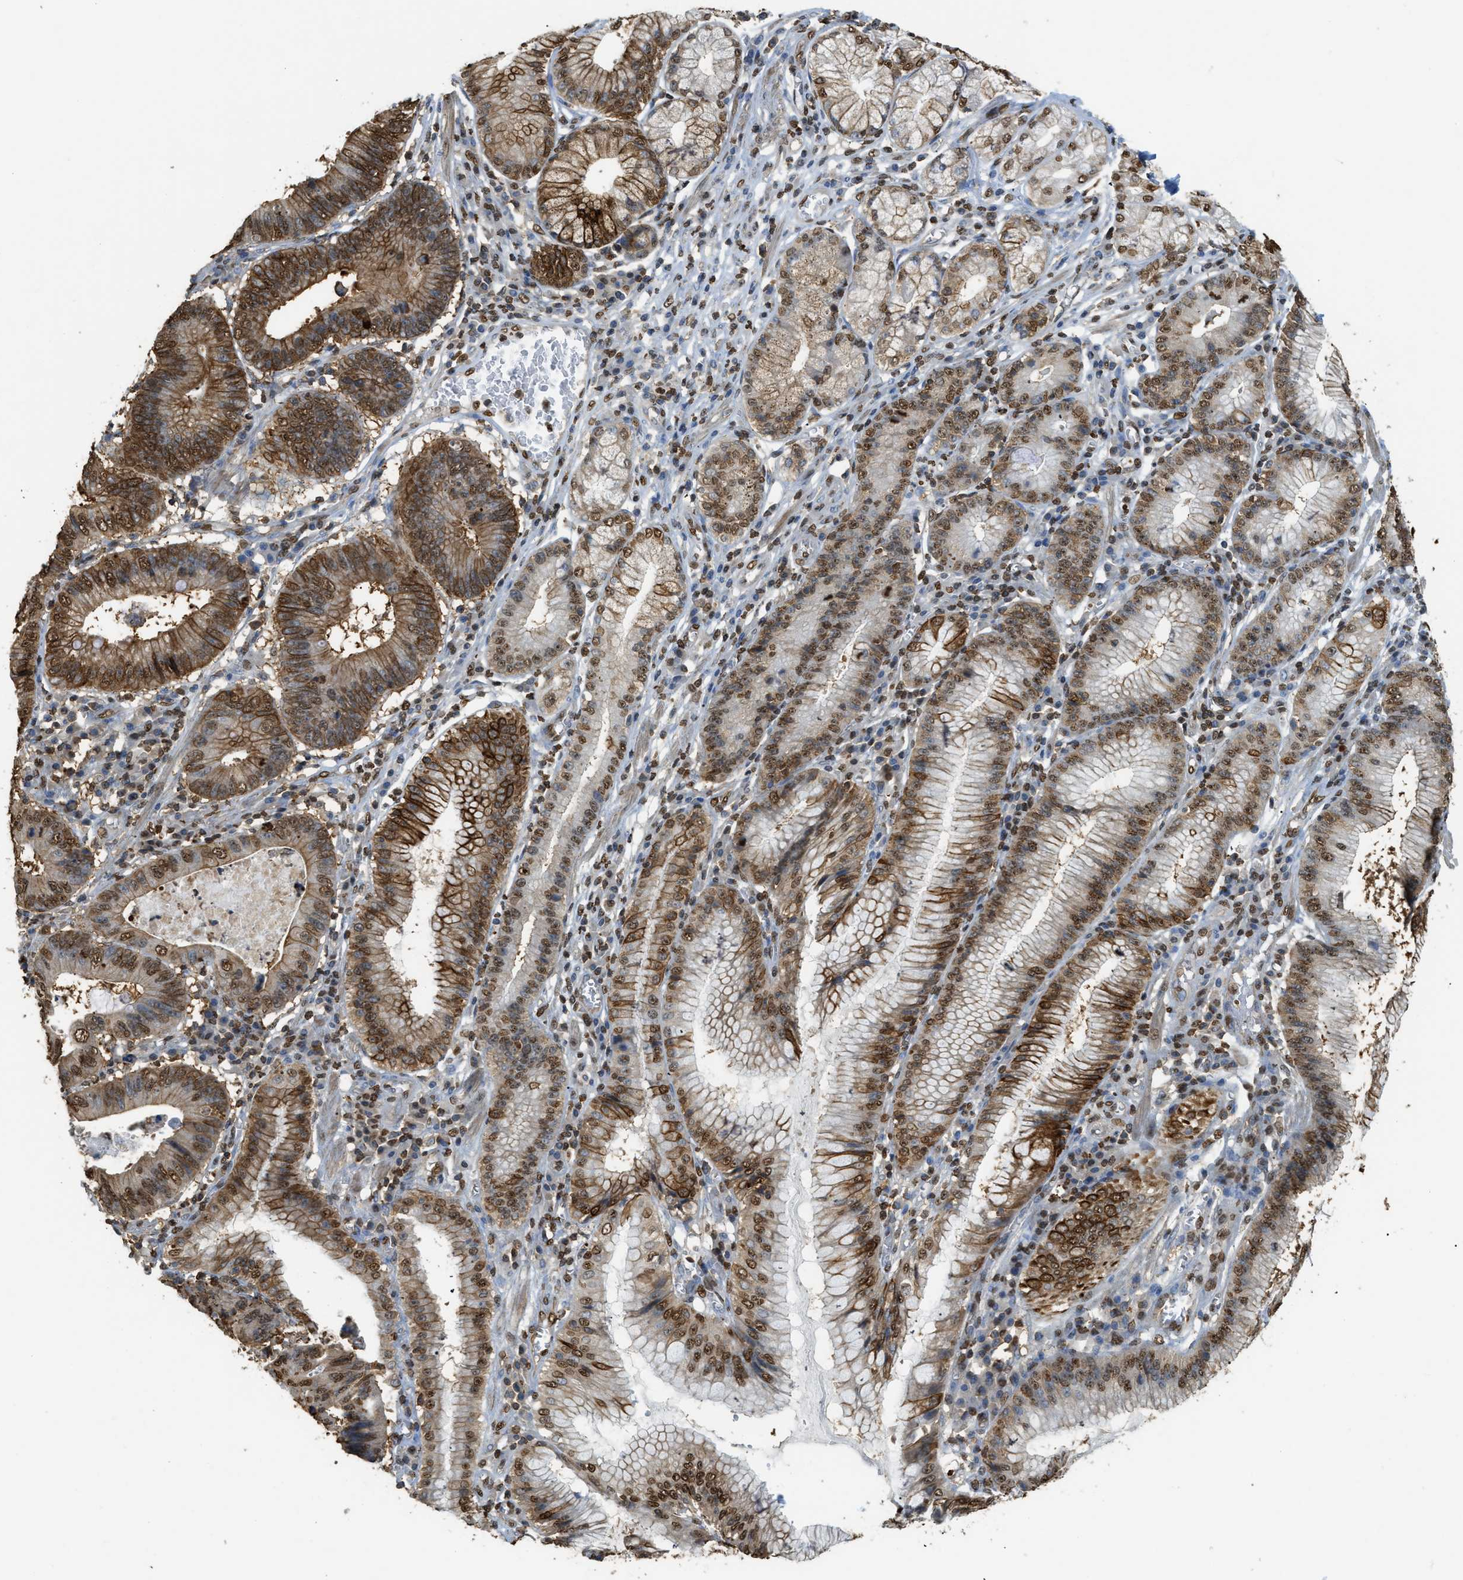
{"staining": {"intensity": "moderate", "quantity": ">75%", "location": "nuclear"}, "tissue": "stomach cancer", "cell_type": "Tumor cells", "image_type": "cancer", "snomed": [{"axis": "morphology", "description": "Adenocarcinoma, NOS"}, {"axis": "topography", "description": "Stomach"}], "caption": "Brown immunohistochemical staining in human stomach cancer displays moderate nuclear staining in approximately >75% of tumor cells. The staining was performed using DAB, with brown indicating positive protein expression. Nuclei are stained blue with hematoxylin.", "gene": "NR5A2", "patient": {"sex": "male", "age": 59}}